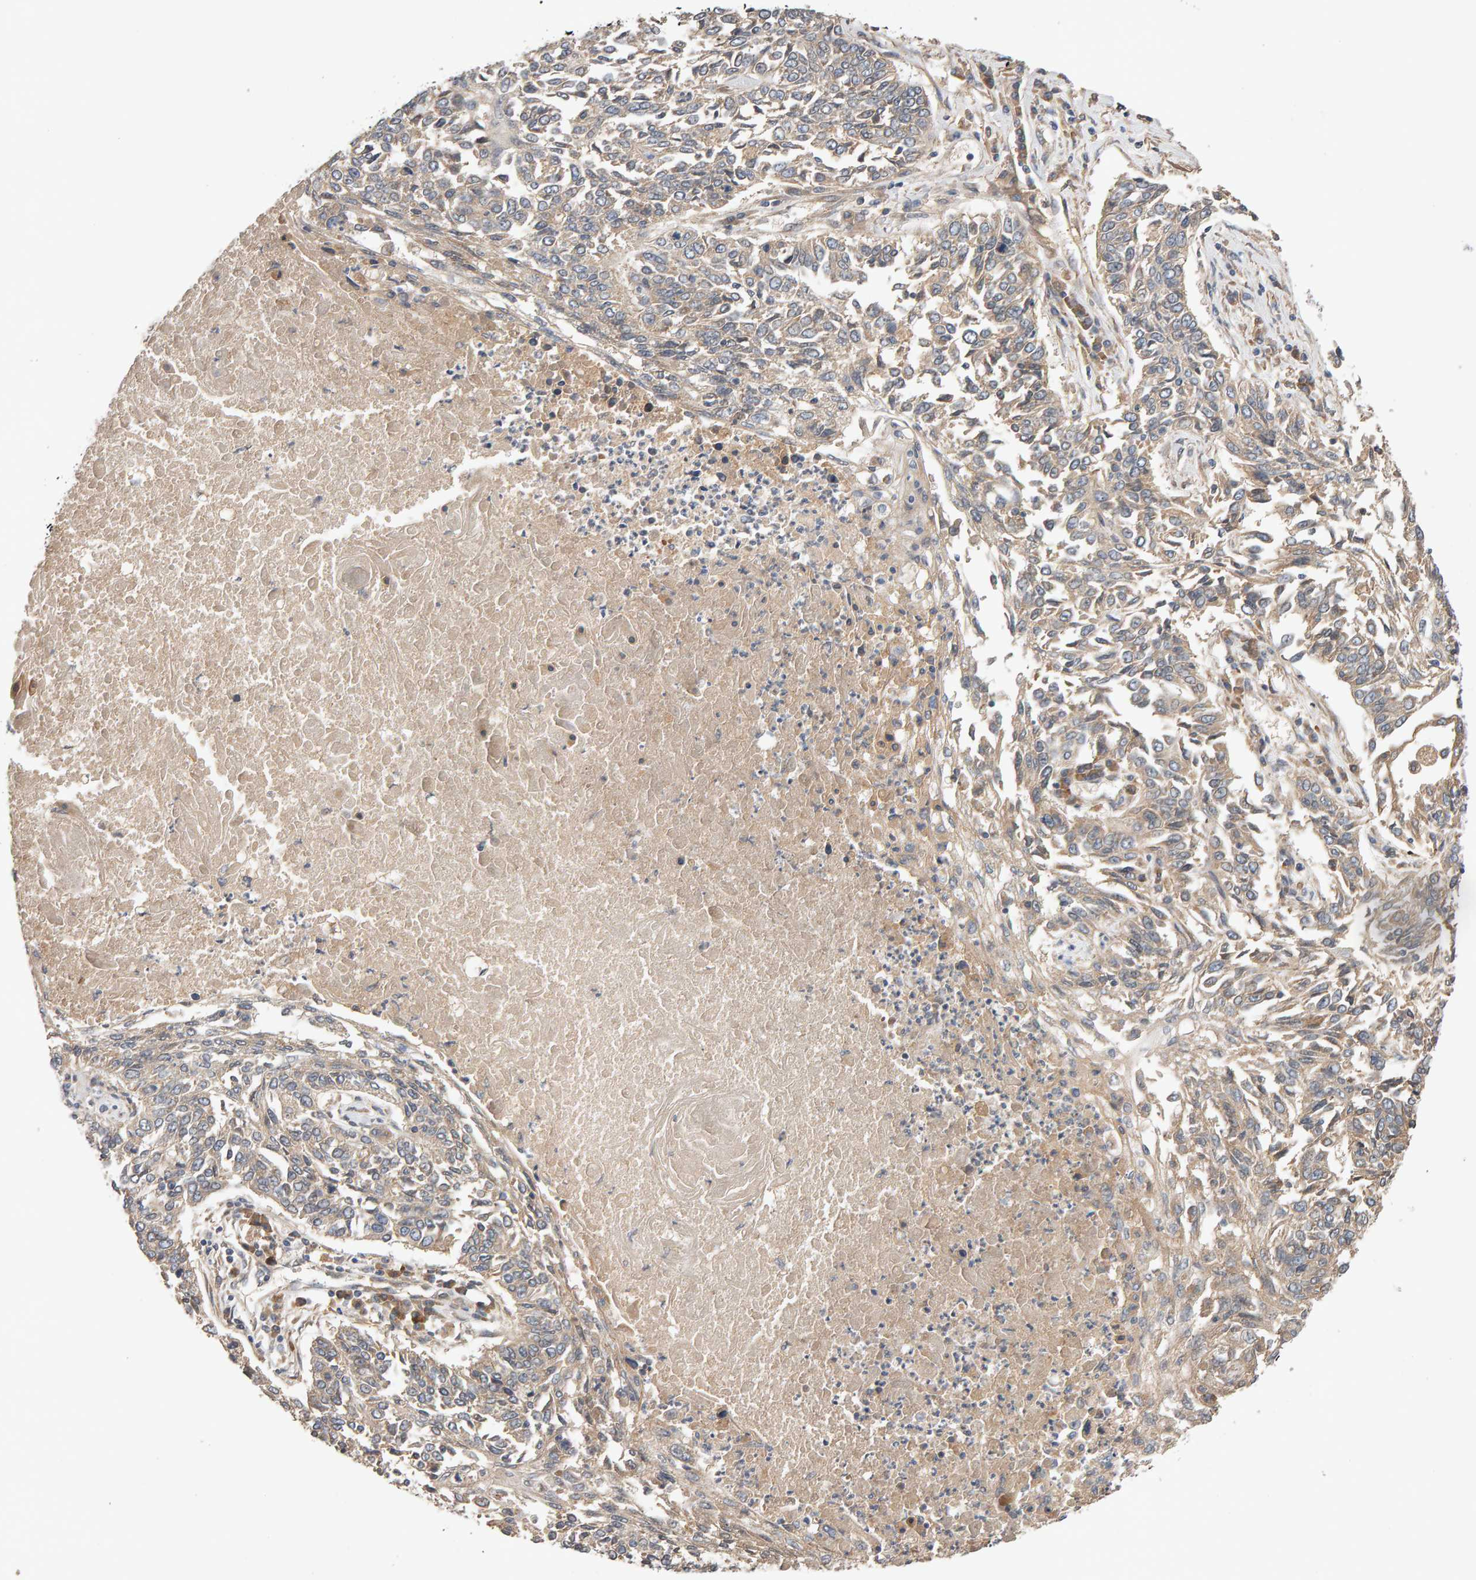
{"staining": {"intensity": "weak", "quantity": "<25%", "location": "cytoplasmic/membranous"}, "tissue": "lung cancer", "cell_type": "Tumor cells", "image_type": "cancer", "snomed": [{"axis": "morphology", "description": "Normal tissue, NOS"}, {"axis": "morphology", "description": "Squamous cell carcinoma, NOS"}, {"axis": "topography", "description": "Cartilage tissue"}, {"axis": "topography", "description": "Bronchus"}, {"axis": "topography", "description": "Lung"}], "caption": "Human lung squamous cell carcinoma stained for a protein using immunohistochemistry demonstrates no expression in tumor cells.", "gene": "RNF19A", "patient": {"sex": "female", "age": 49}}